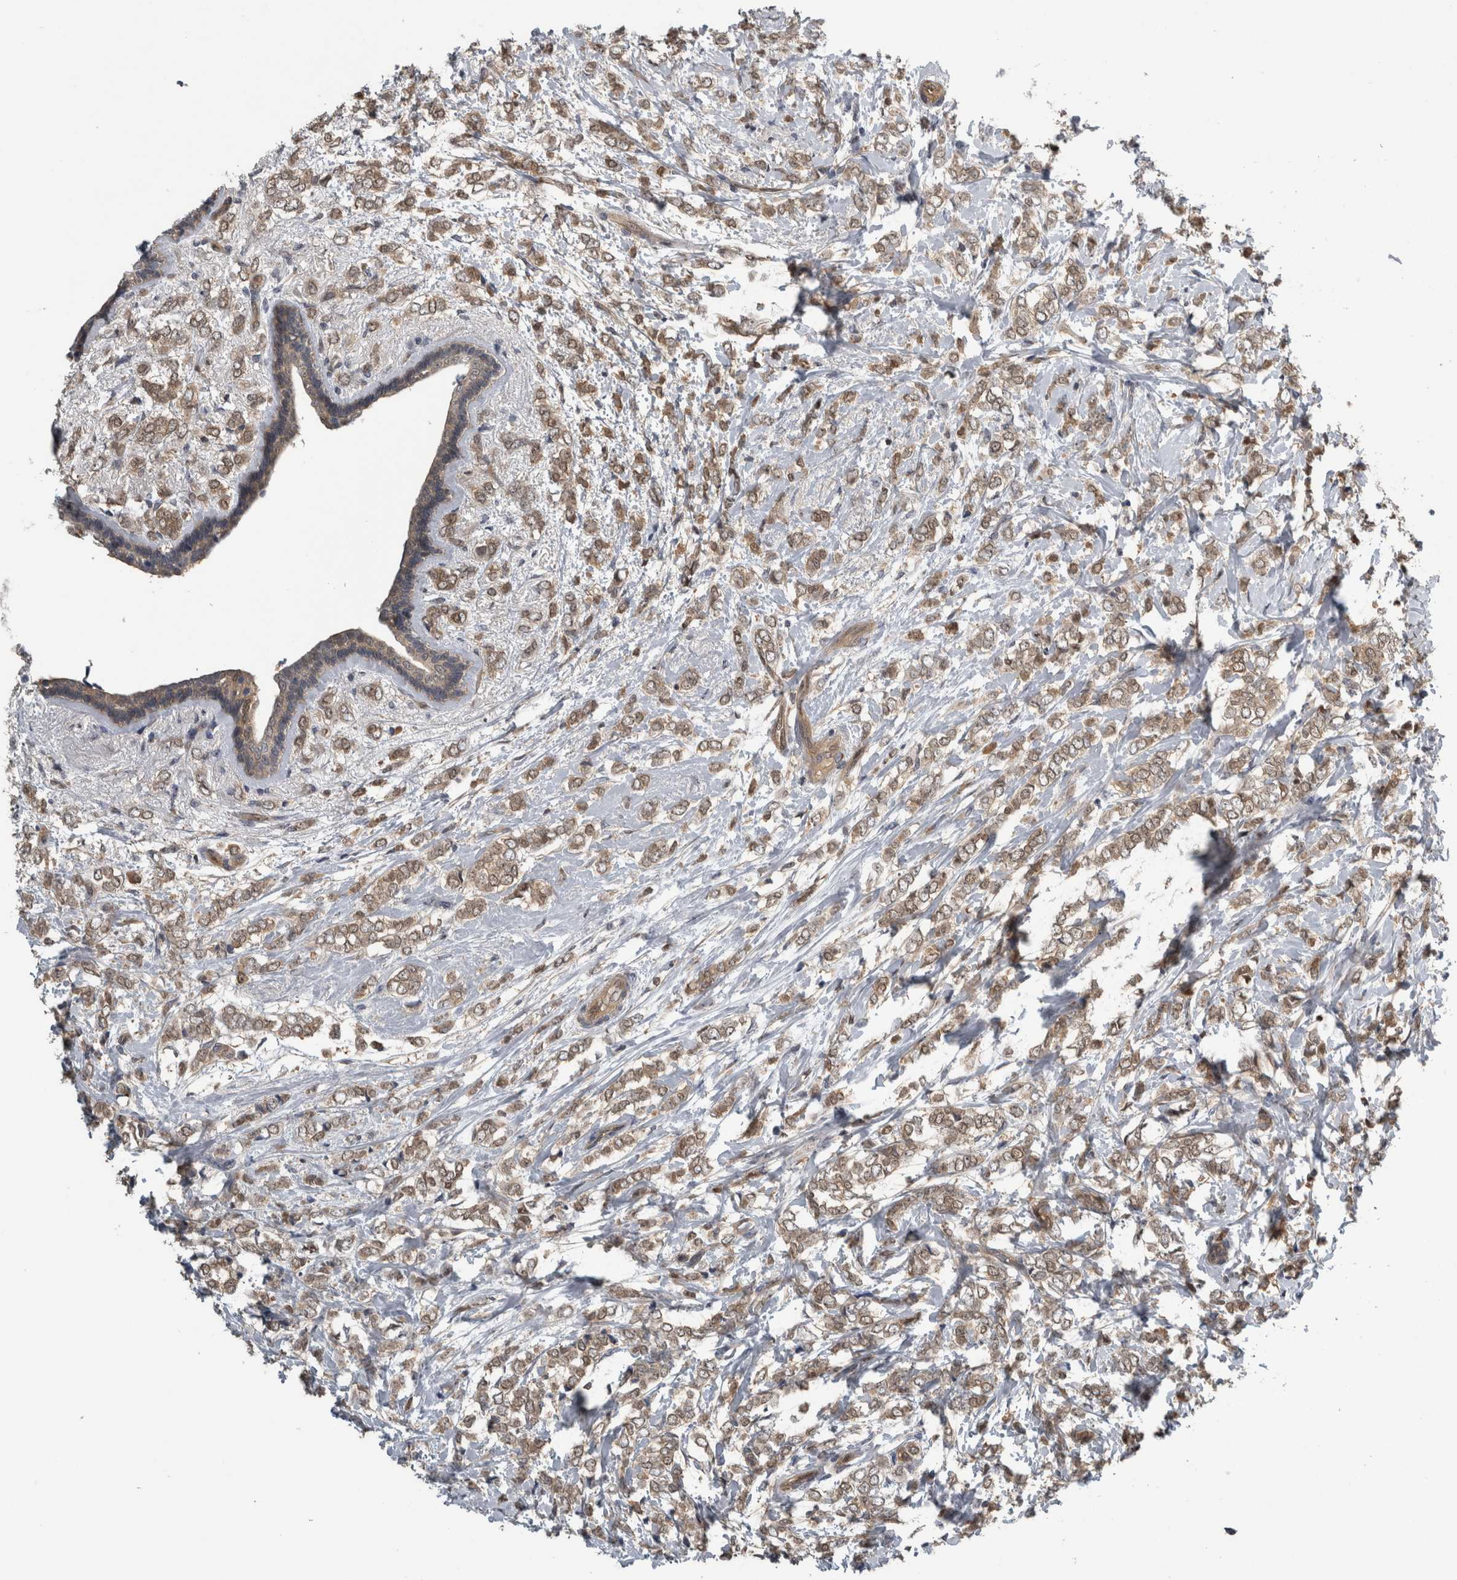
{"staining": {"intensity": "weak", "quantity": ">75%", "location": "cytoplasmic/membranous,nuclear"}, "tissue": "breast cancer", "cell_type": "Tumor cells", "image_type": "cancer", "snomed": [{"axis": "morphology", "description": "Normal tissue, NOS"}, {"axis": "morphology", "description": "Lobular carcinoma"}, {"axis": "topography", "description": "Breast"}], "caption": "The image shows staining of breast cancer (lobular carcinoma), revealing weak cytoplasmic/membranous and nuclear protein positivity (brown color) within tumor cells. (DAB = brown stain, brightfield microscopy at high magnification).", "gene": "NAPRT", "patient": {"sex": "female", "age": 47}}